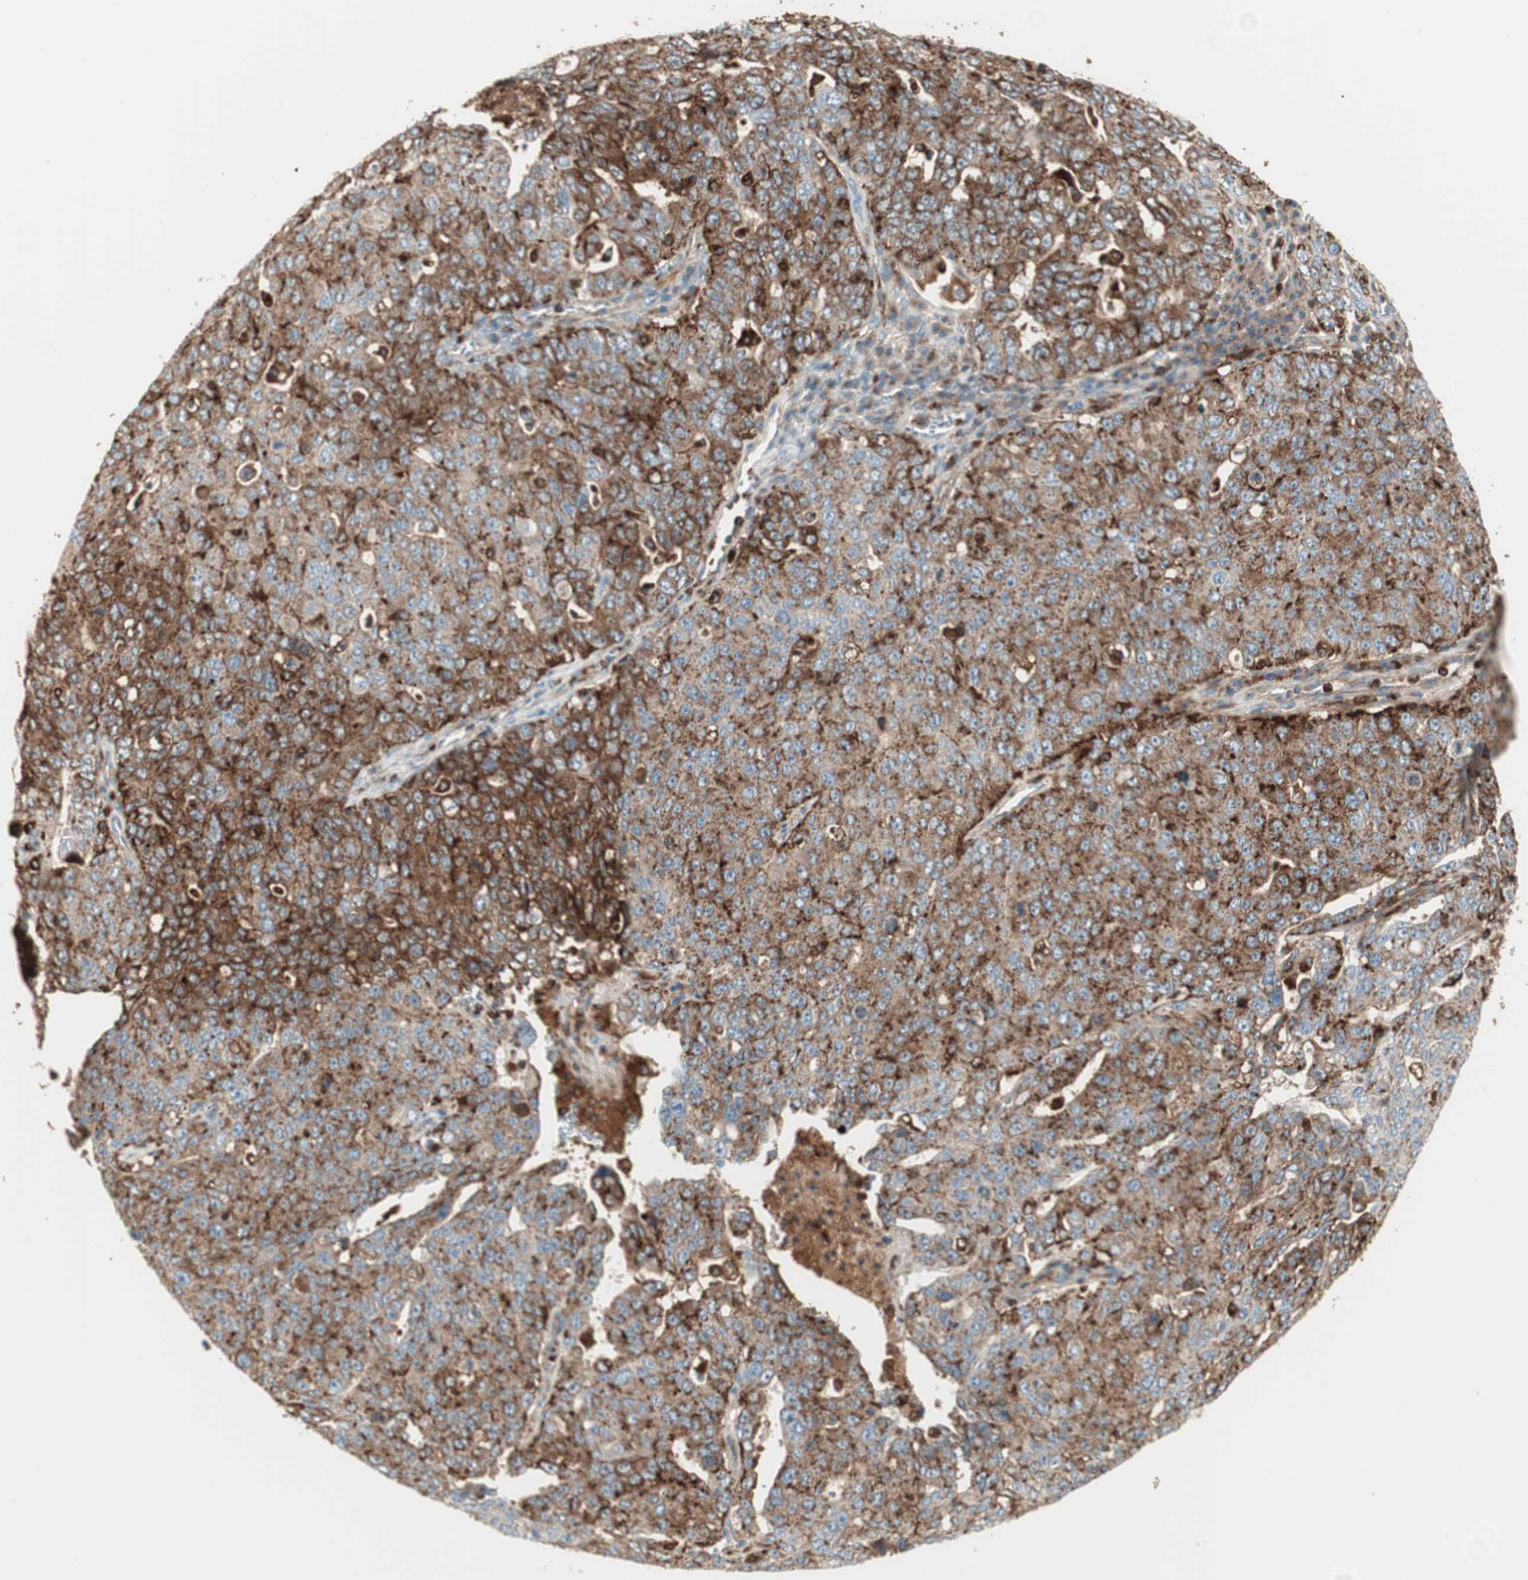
{"staining": {"intensity": "moderate", "quantity": "25%-75%", "location": "cytoplasmic/membranous"}, "tissue": "ovarian cancer", "cell_type": "Tumor cells", "image_type": "cancer", "snomed": [{"axis": "morphology", "description": "Carcinoma, endometroid"}, {"axis": "topography", "description": "Ovary"}], "caption": "Ovarian endometroid carcinoma stained with a protein marker reveals moderate staining in tumor cells.", "gene": "ATP6V1G1", "patient": {"sex": "female", "age": 62}}